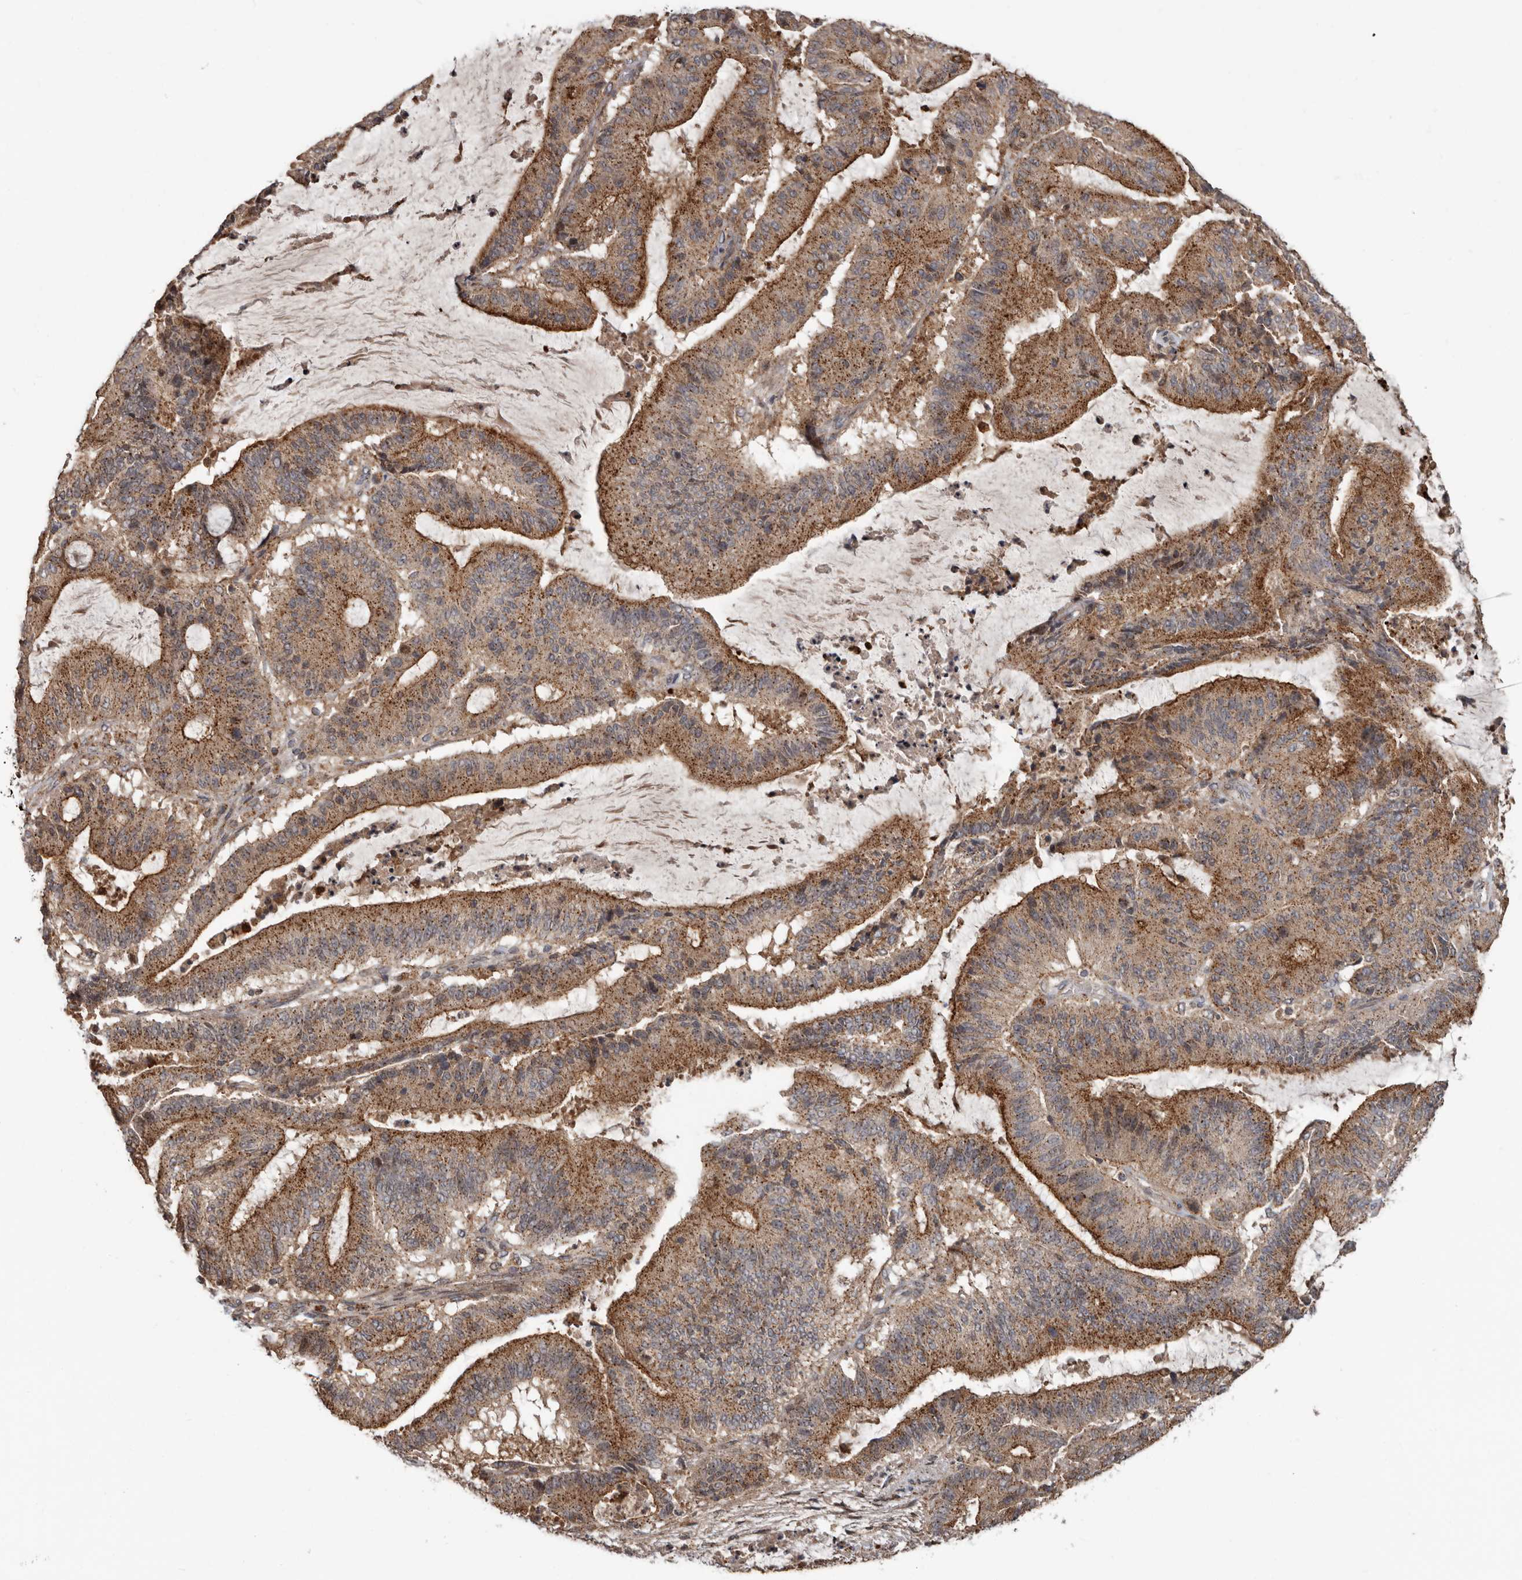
{"staining": {"intensity": "moderate", "quantity": ">75%", "location": "cytoplasmic/membranous"}, "tissue": "liver cancer", "cell_type": "Tumor cells", "image_type": "cancer", "snomed": [{"axis": "morphology", "description": "Normal tissue, NOS"}, {"axis": "morphology", "description": "Cholangiocarcinoma"}, {"axis": "topography", "description": "Liver"}, {"axis": "topography", "description": "Peripheral nerve tissue"}], "caption": "Cholangiocarcinoma (liver) was stained to show a protein in brown. There is medium levels of moderate cytoplasmic/membranous positivity in approximately >75% of tumor cells.", "gene": "FGFR4", "patient": {"sex": "female", "age": 73}}